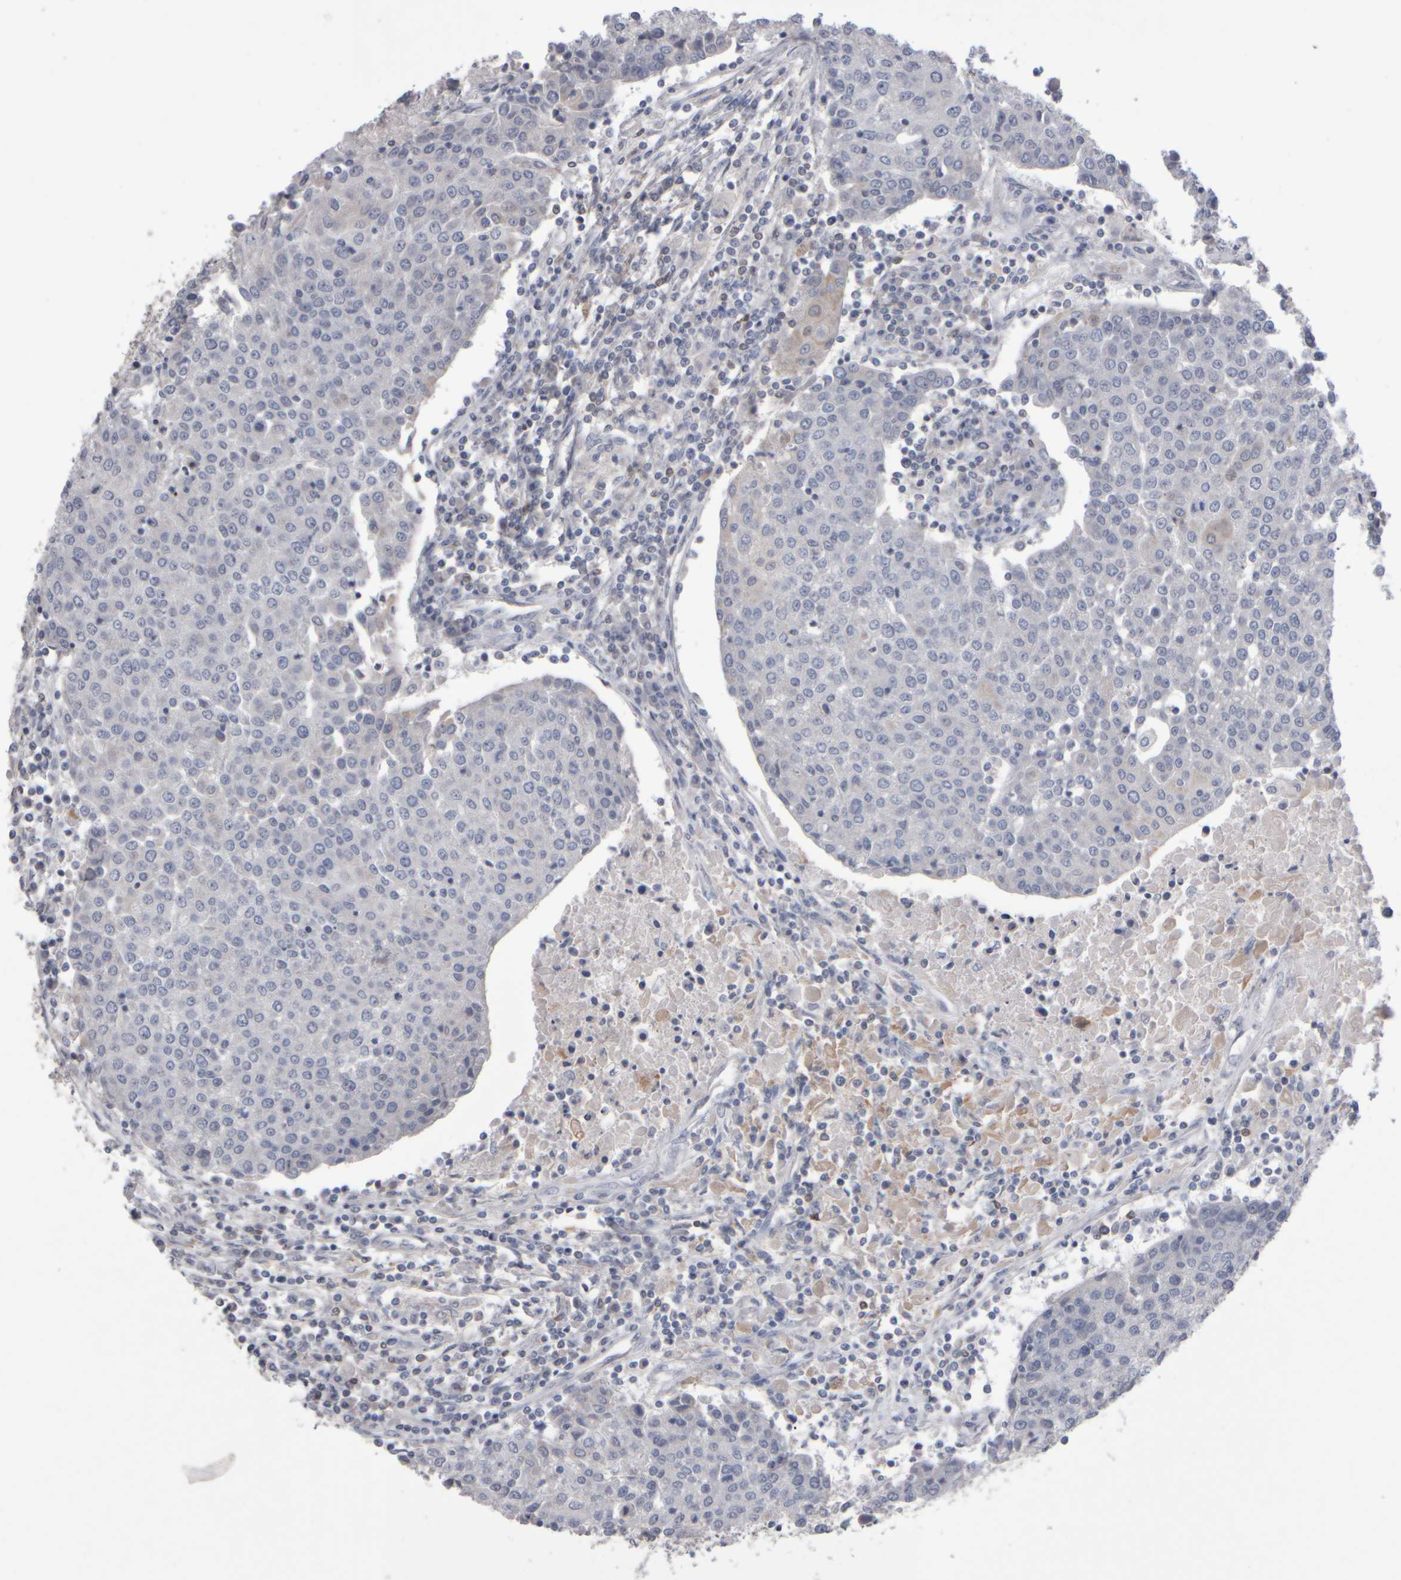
{"staining": {"intensity": "negative", "quantity": "none", "location": "none"}, "tissue": "urothelial cancer", "cell_type": "Tumor cells", "image_type": "cancer", "snomed": [{"axis": "morphology", "description": "Urothelial carcinoma, High grade"}, {"axis": "topography", "description": "Urinary bladder"}], "caption": "Urothelial cancer was stained to show a protein in brown. There is no significant staining in tumor cells.", "gene": "EPHX2", "patient": {"sex": "female", "age": 85}}